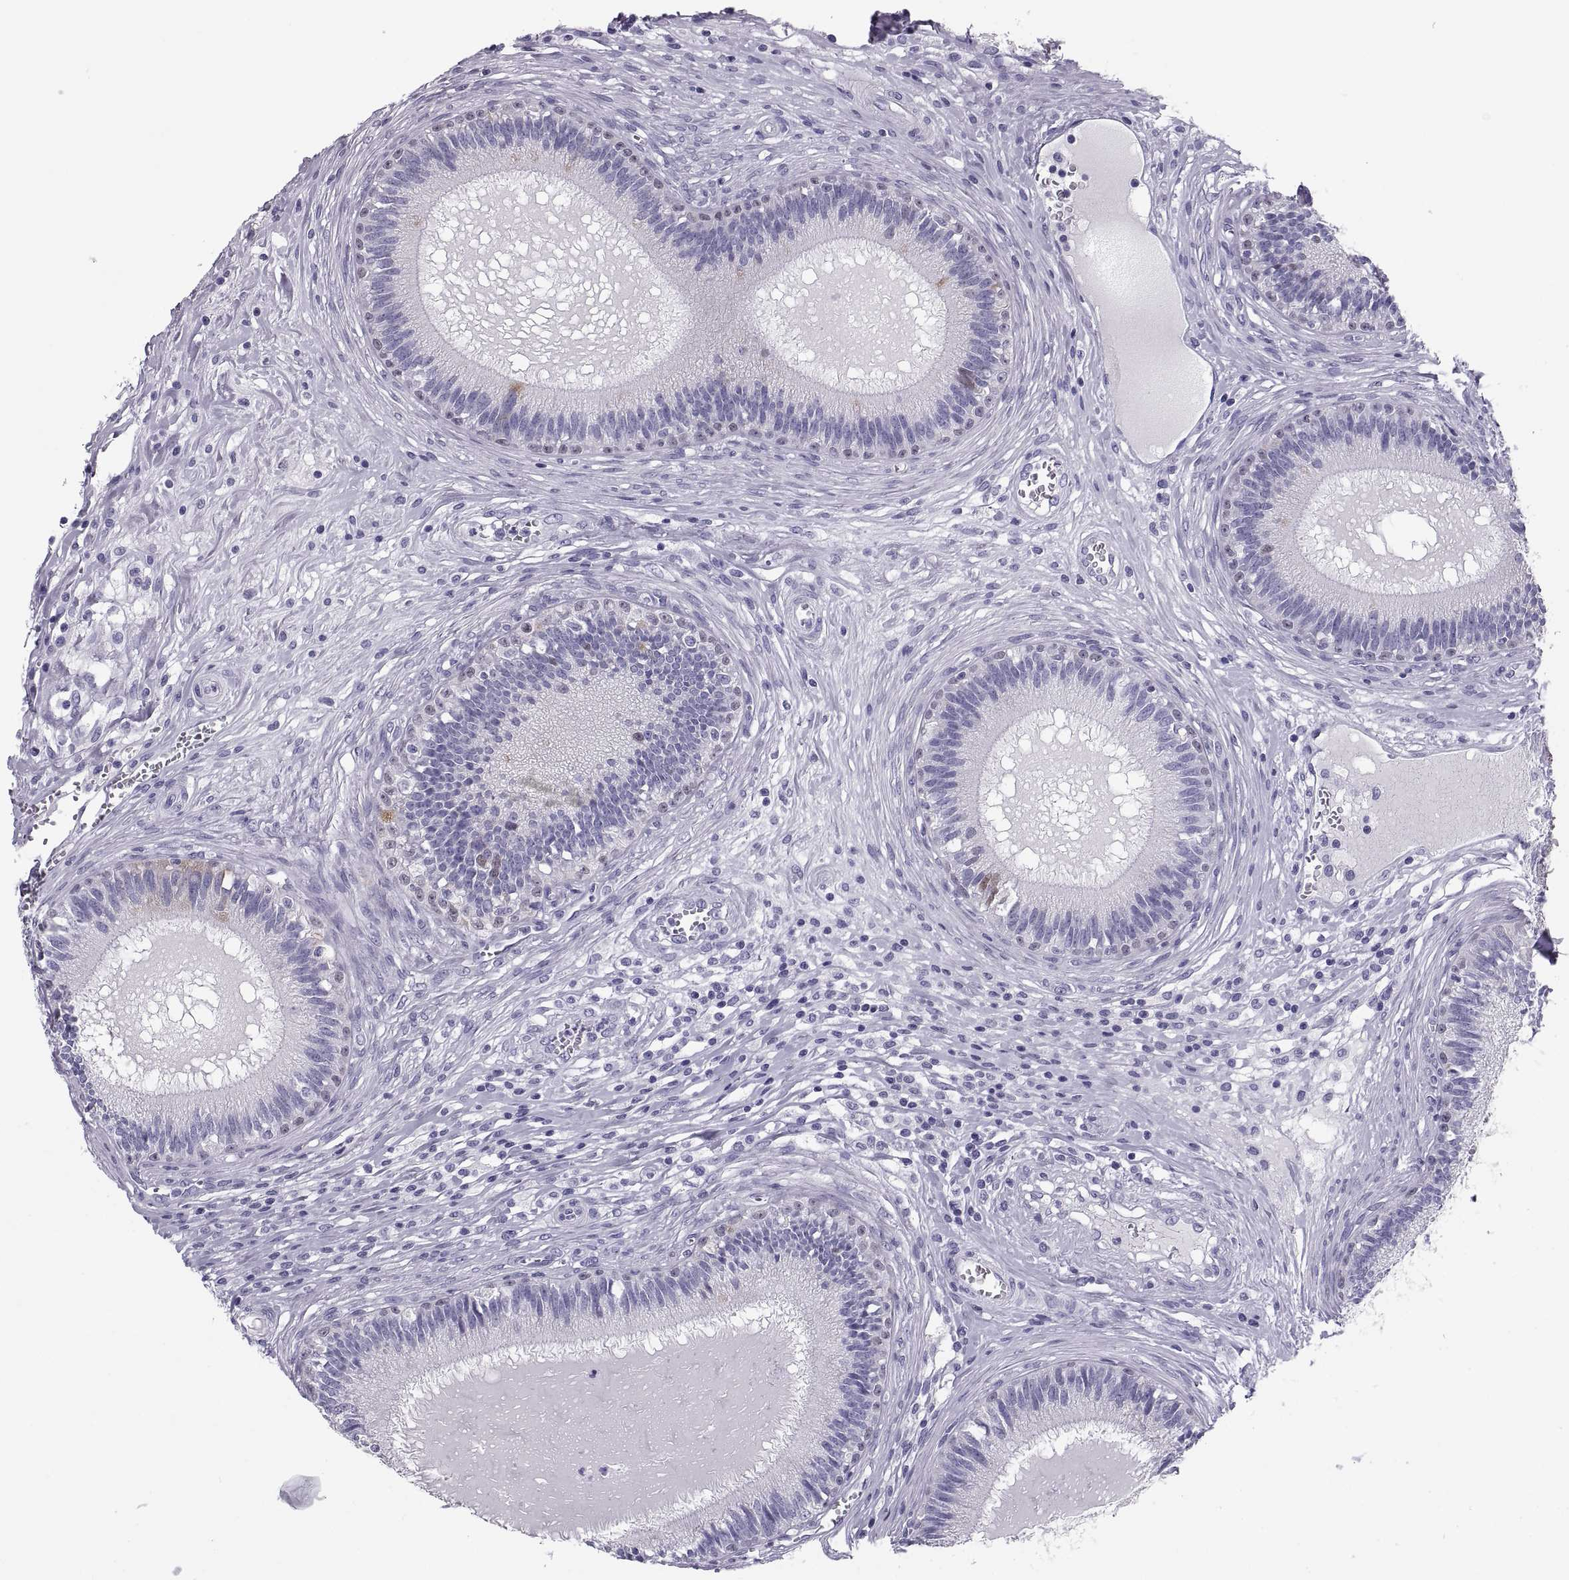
{"staining": {"intensity": "strong", "quantity": "25%-75%", "location": "nuclear"}, "tissue": "epididymis", "cell_type": "Glandular cells", "image_type": "normal", "snomed": [{"axis": "morphology", "description": "Normal tissue, NOS"}, {"axis": "topography", "description": "Epididymis"}], "caption": "Protein staining demonstrates strong nuclear staining in about 25%-75% of glandular cells in normal epididymis.", "gene": "PAX2", "patient": {"sex": "male", "age": 27}}